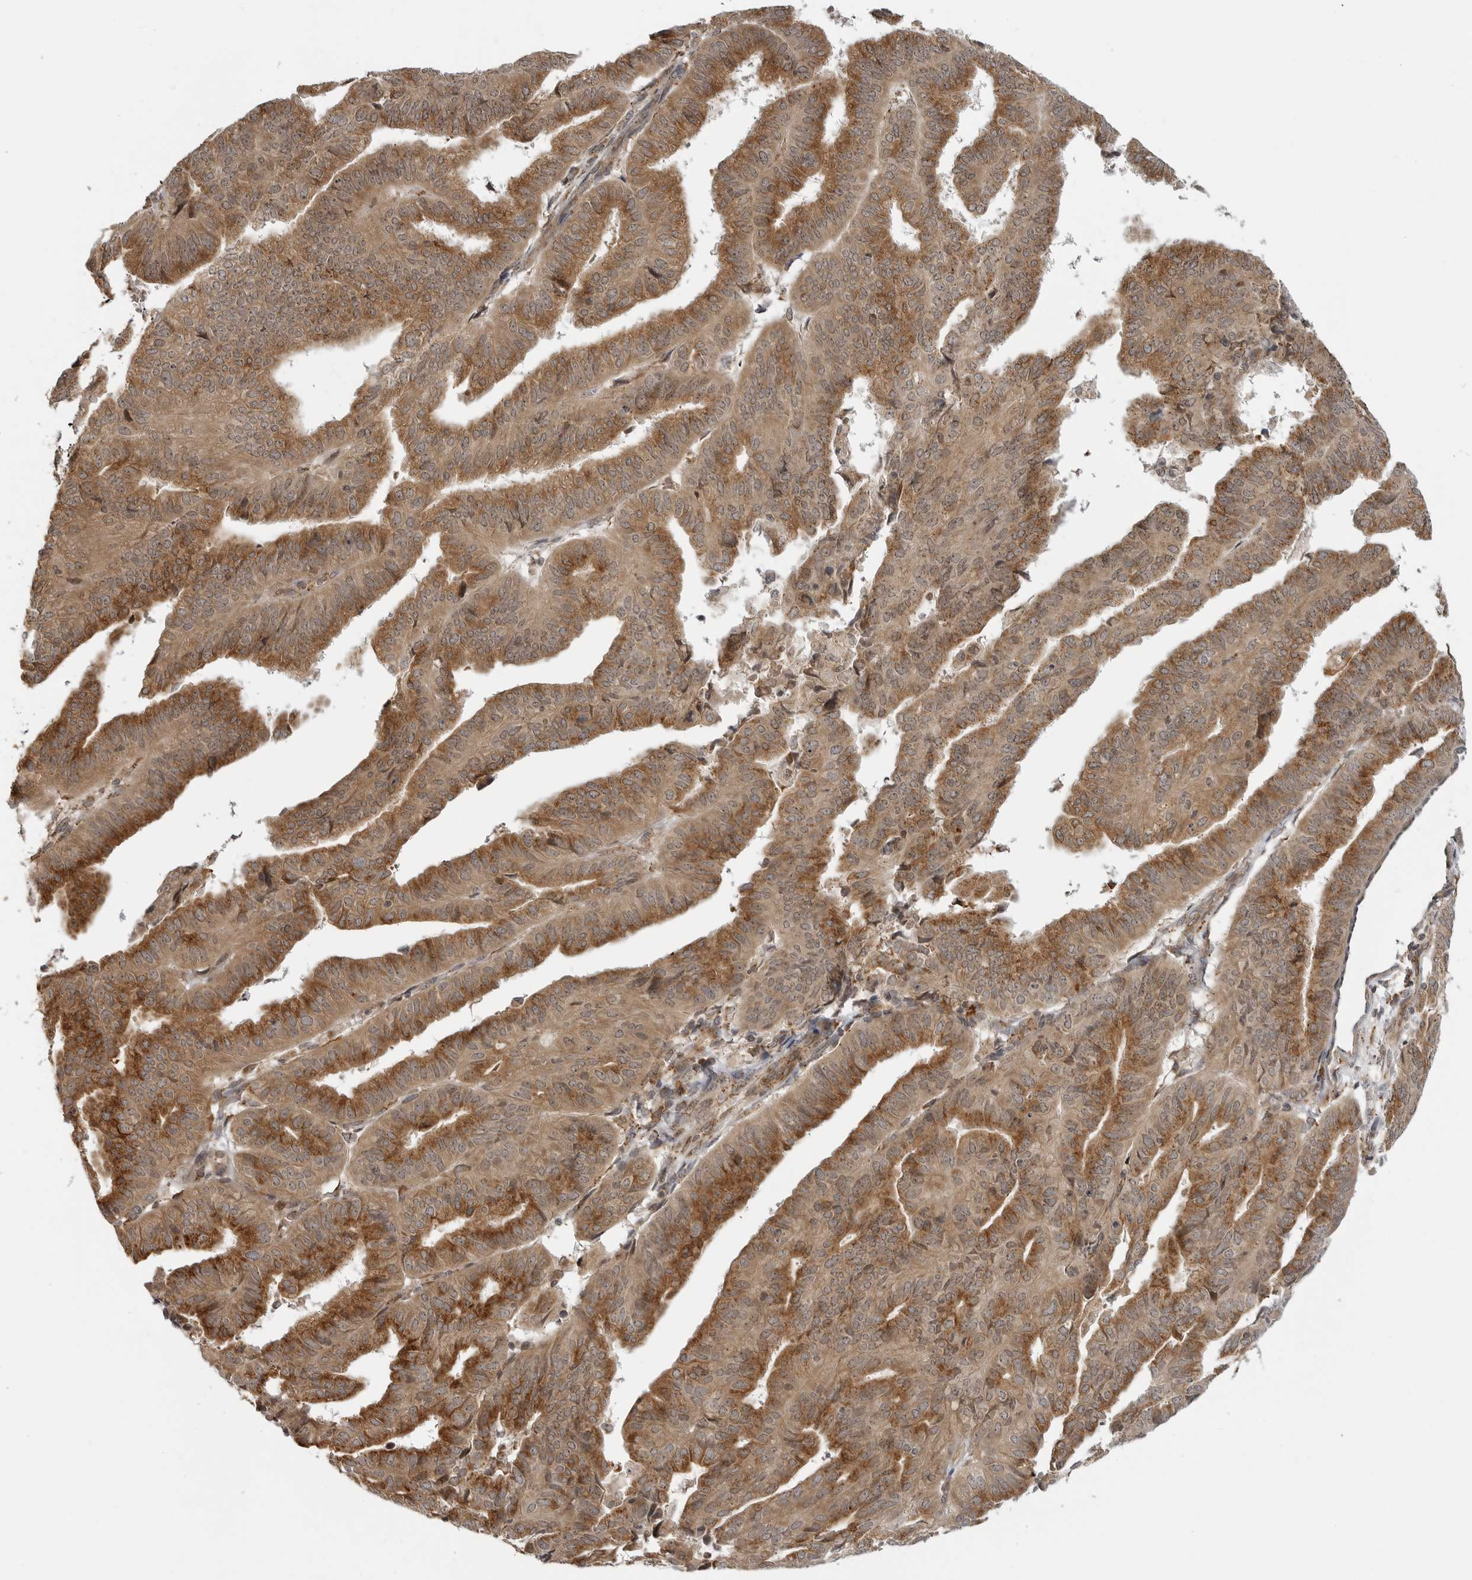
{"staining": {"intensity": "moderate", "quantity": ">75%", "location": "cytoplasmic/membranous"}, "tissue": "endometrial cancer", "cell_type": "Tumor cells", "image_type": "cancer", "snomed": [{"axis": "morphology", "description": "Adenocarcinoma, NOS"}, {"axis": "topography", "description": "Endometrium"}], "caption": "Endometrial adenocarcinoma tissue demonstrates moderate cytoplasmic/membranous positivity in approximately >75% of tumor cells (Brightfield microscopy of DAB IHC at high magnification).", "gene": "COPA", "patient": {"sex": "female", "age": 51}}